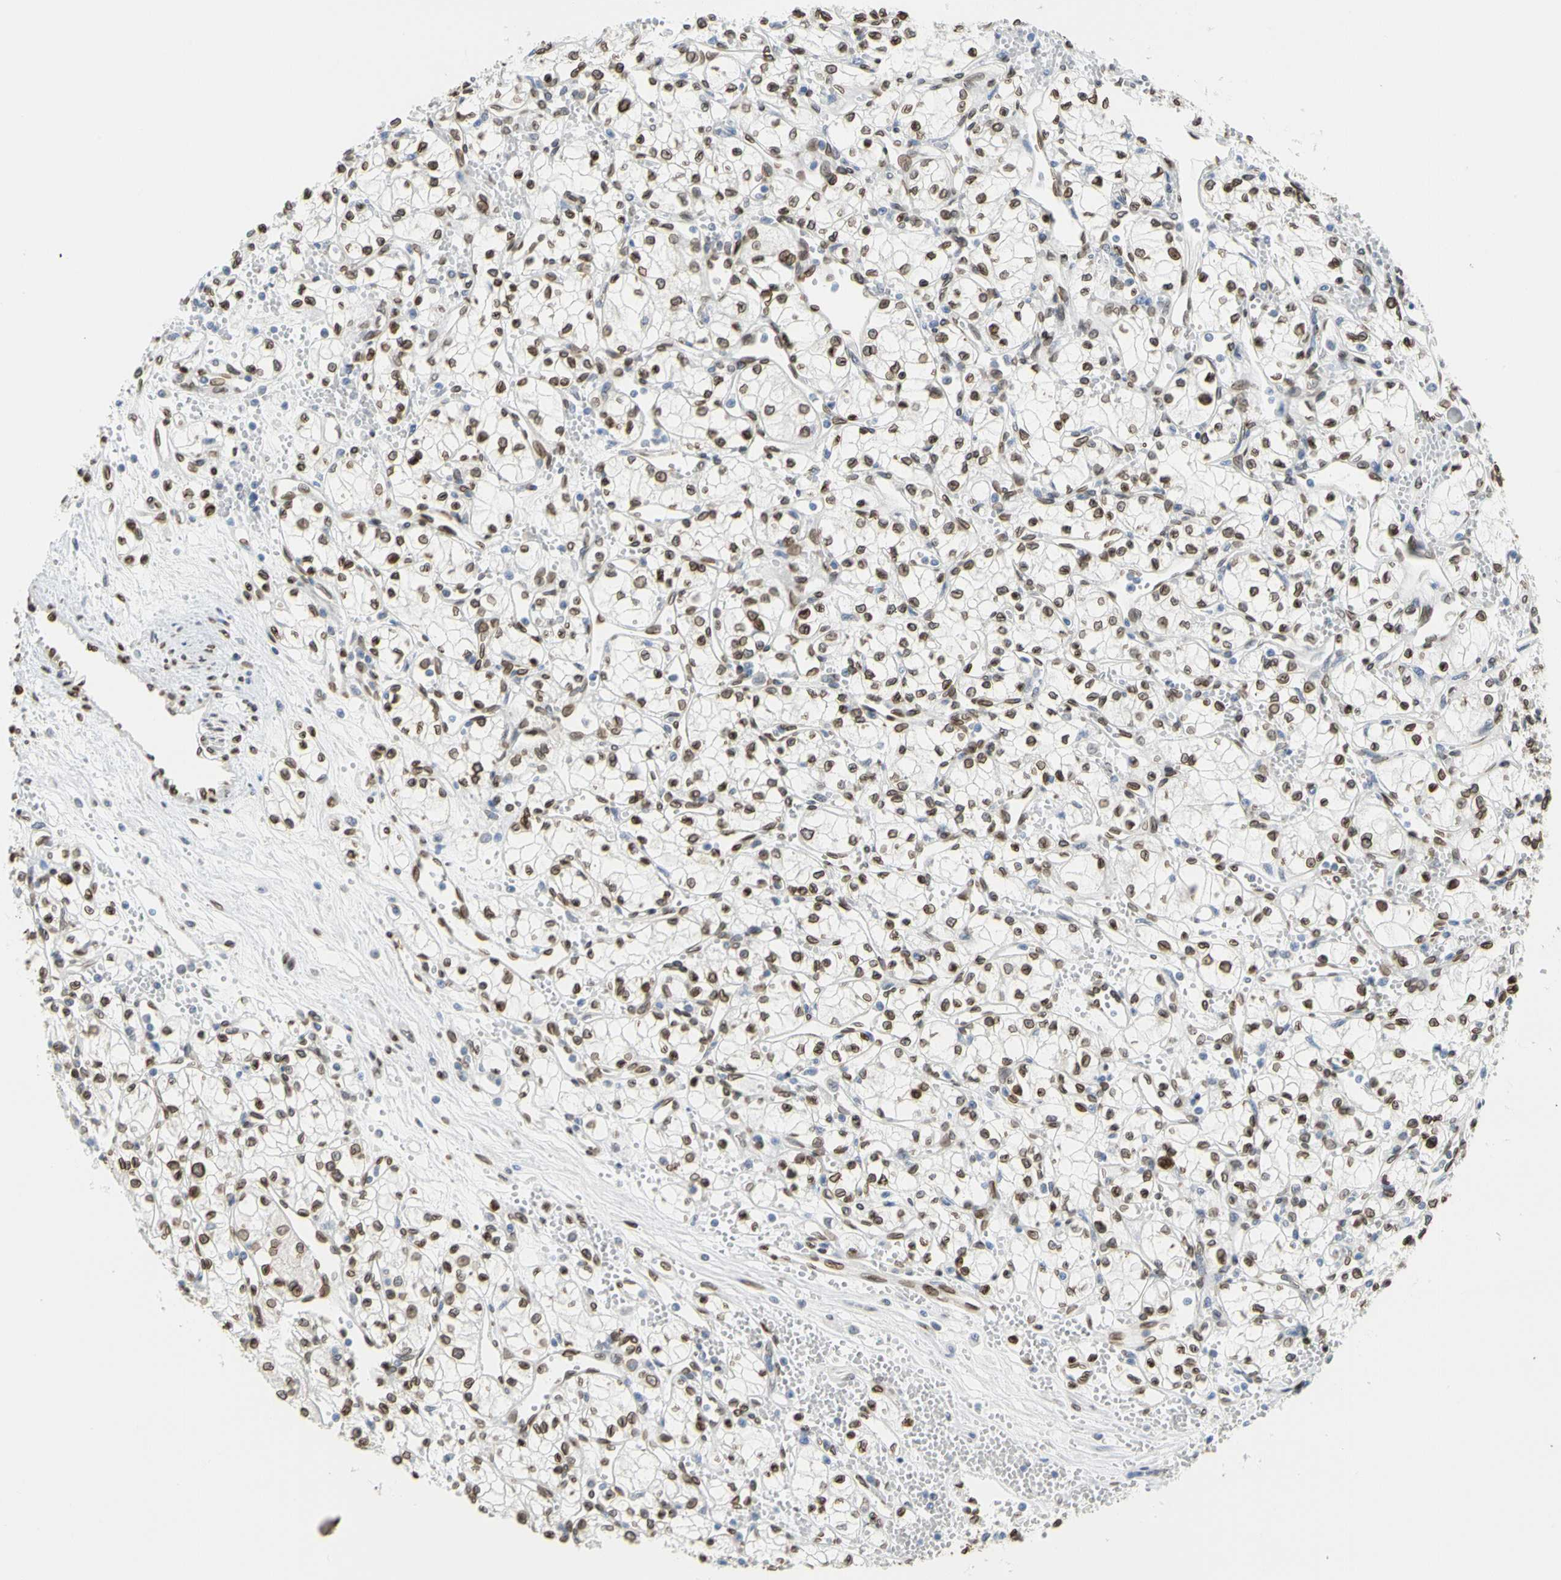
{"staining": {"intensity": "moderate", "quantity": ">75%", "location": "cytoplasmic/membranous,nuclear"}, "tissue": "renal cancer", "cell_type": "Tumor cells", "image_type": "cancer", "snomed": [{"axis": "morphology", "description": "Normal tissue, NOS"}, {"axis": "morphology", "description": "Adenocarcinoma, NOS"}, {"axis": "topography", "description": "Kidney"}], "caption": "Renal cancer tissue reveals moderate cytoplasmic/membranous and nuclear positivity in approximately >75% of tumor cells", "gene": "SUN1", "patient": {"sex": "male", "age": 59}}